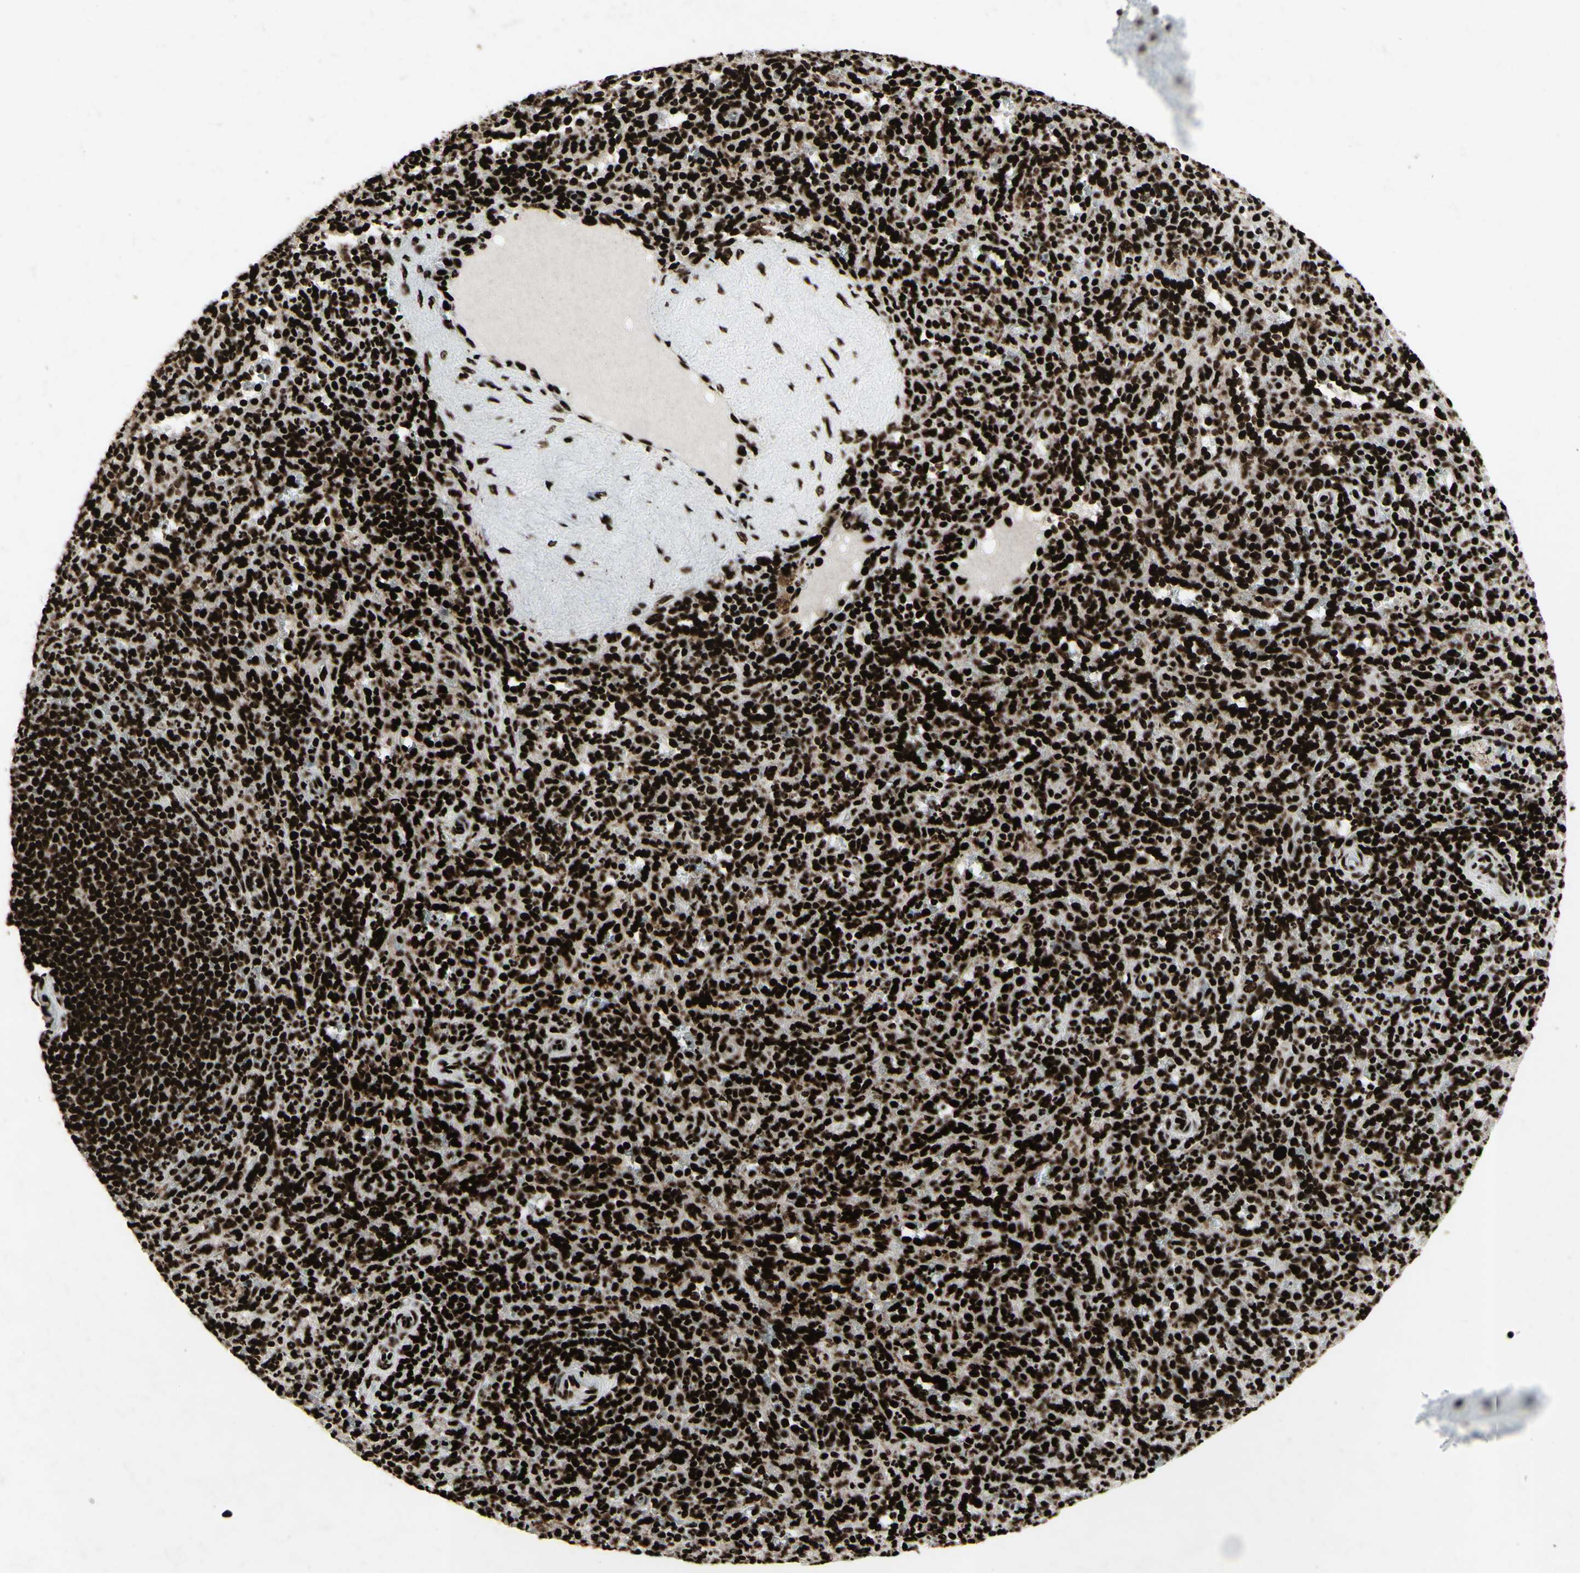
{"staining": {"intensity": "strong", "quantity": ">75%", "location": "nuclear"}, "tissue": "spleen", "cell_type": "Cells in red pulp", "image_type": "normal", "snomed": [{"axis": "morphology", "description": "Normal tissue, NOS"}, {"axis": "topography", "description": "Spleen"}], "caption": "Spleen was stained to show a protein in brown. There is high levels of strong nuclear expression in approximately >75% of cells in red pulp. Nuclei are stained in blue.", "gene": "U2AF2", "patient": {"sex": "male", "age": 36}}